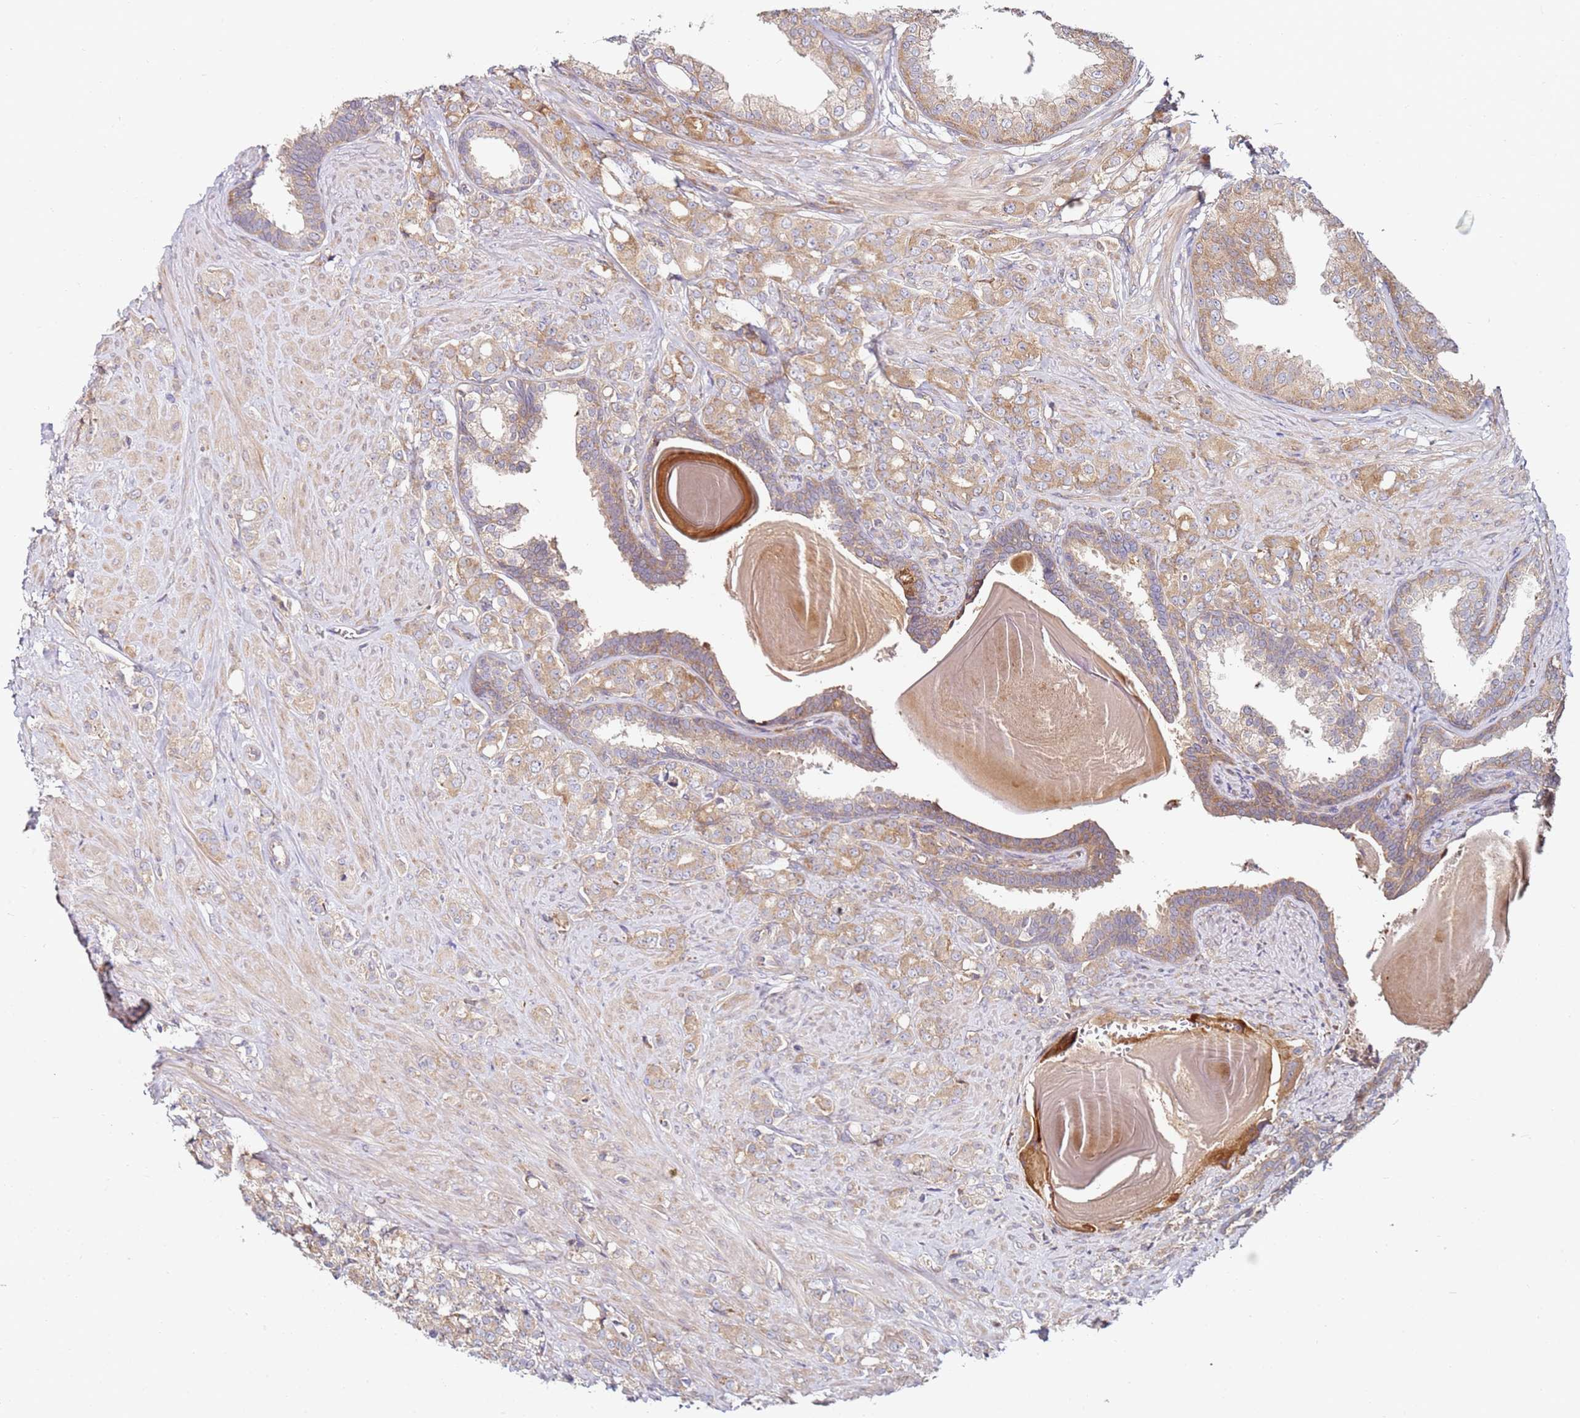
{"staining": {"intensity": "moderate", "quantity": ">75%", "location": "cytoplasmic/membranous"}, "tissue": "prostate cancer", "cell_type": "Tumor cells", "image_type": "cancer", "snomed": [{"axis": "morphology", "description": "Adenocarcinoma, High grade"}, {"axis": "topography", "description": "Prostate"}], "caption": "About >75% of tumor cells in prostate cancer (adenocarcinoma (high-grade)) display moderate cytoplasmic/membranous protein staining as visualized by brown immunohistochemical staining.", "gene": "RPS3A", "patient": {"sex": "male", "age": 62}}